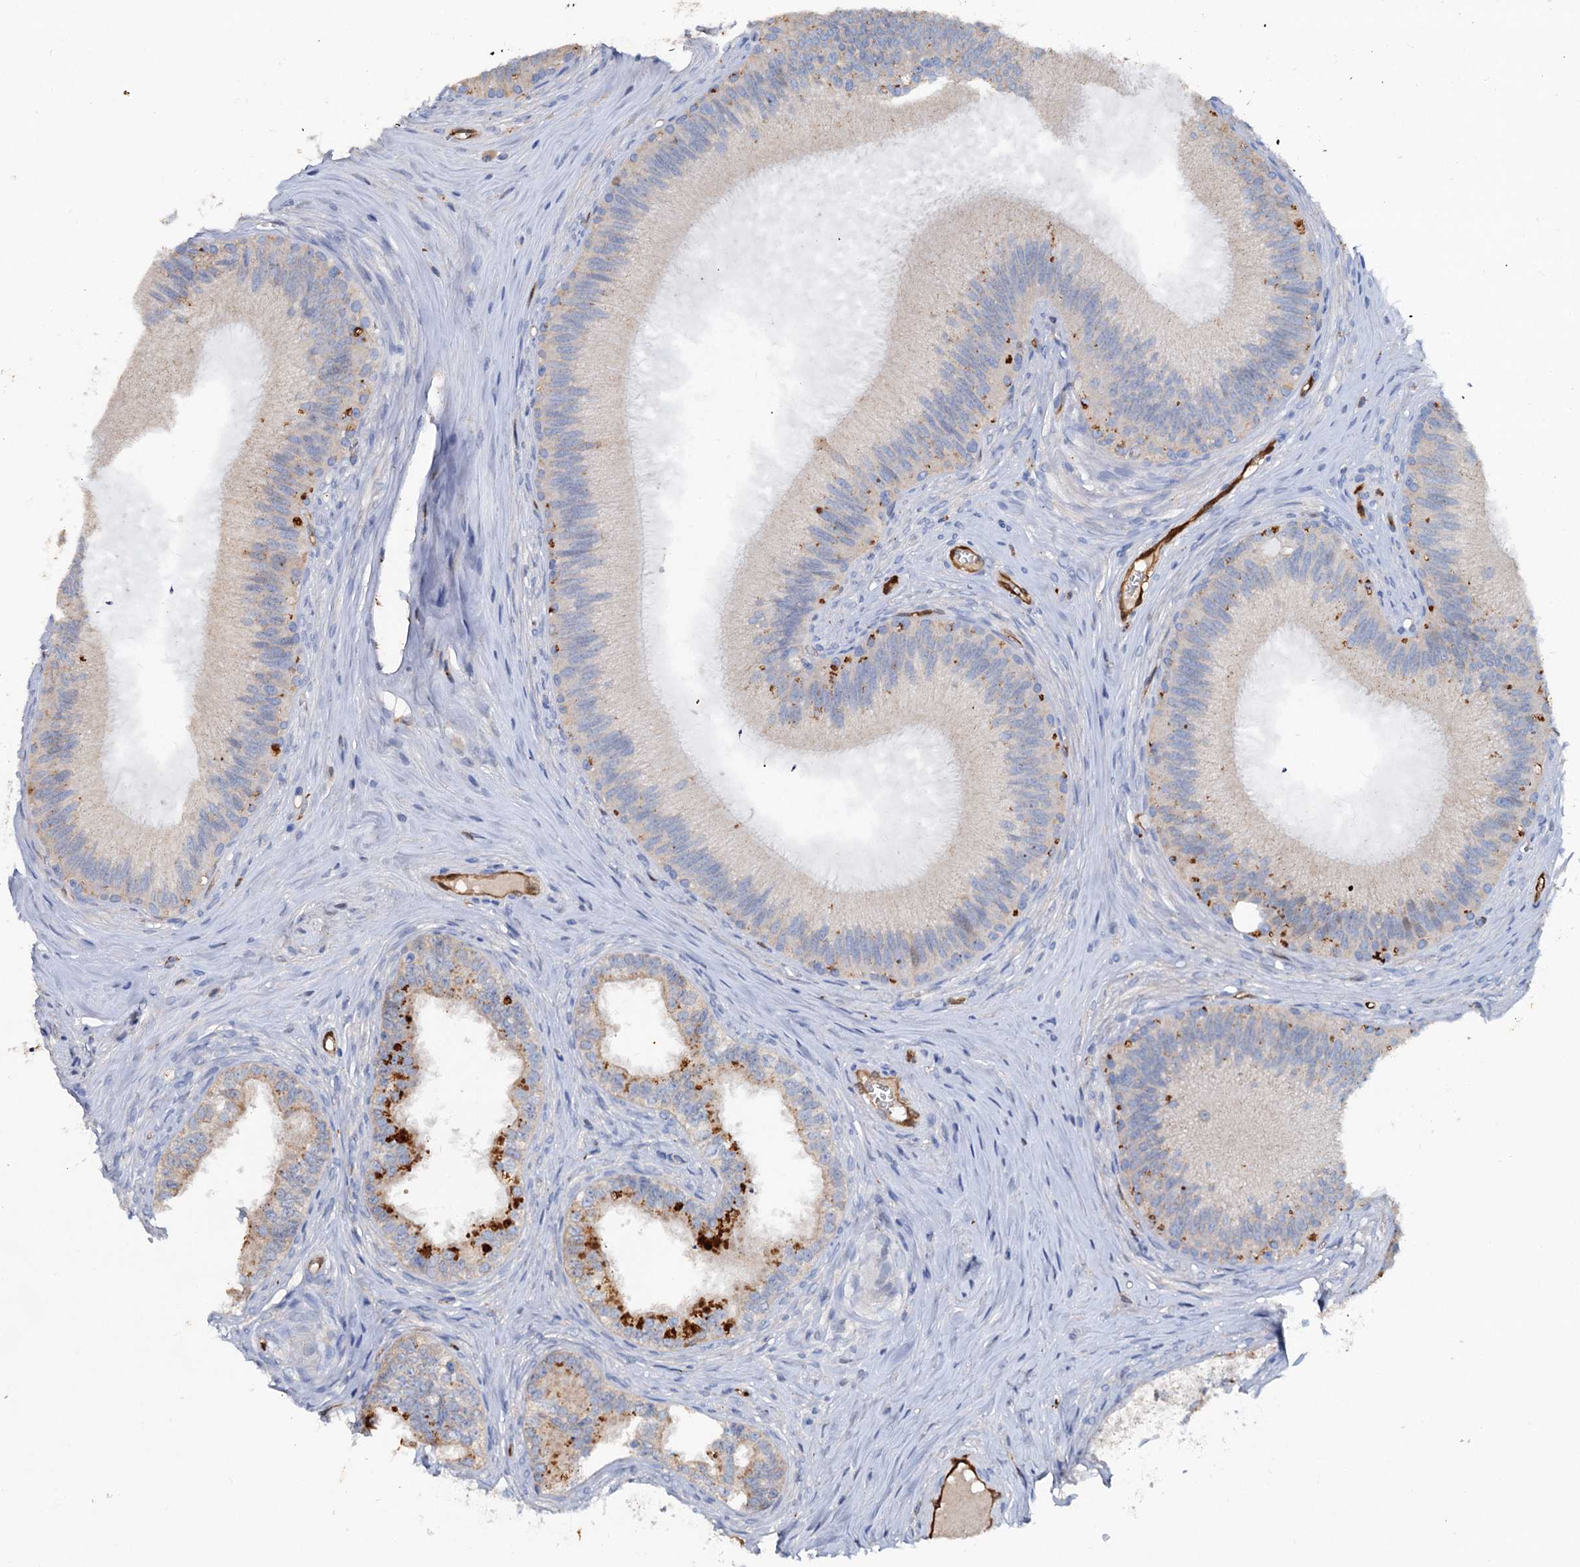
{"staining": {"intensity": "weak", "quantity": "25%-75%", "location": "cytoplasmic/membranous"}, "tissue": "epididymis", "cell_type": "Glandular cells", "image_type": "normal", "snomed": [{"axis": "morphology", "description": "Normal tissue, NOS"}, {"axis": "topography", "description": "Epididymis"}], "caption": "Human epididymis stained for a protein (brown) reveals weak cytoplasmic/membranous positive expression in about 25%-75% of glandular cells.", "gene": "IL17RD", "patient": {"sex": "male", "age": 46}}